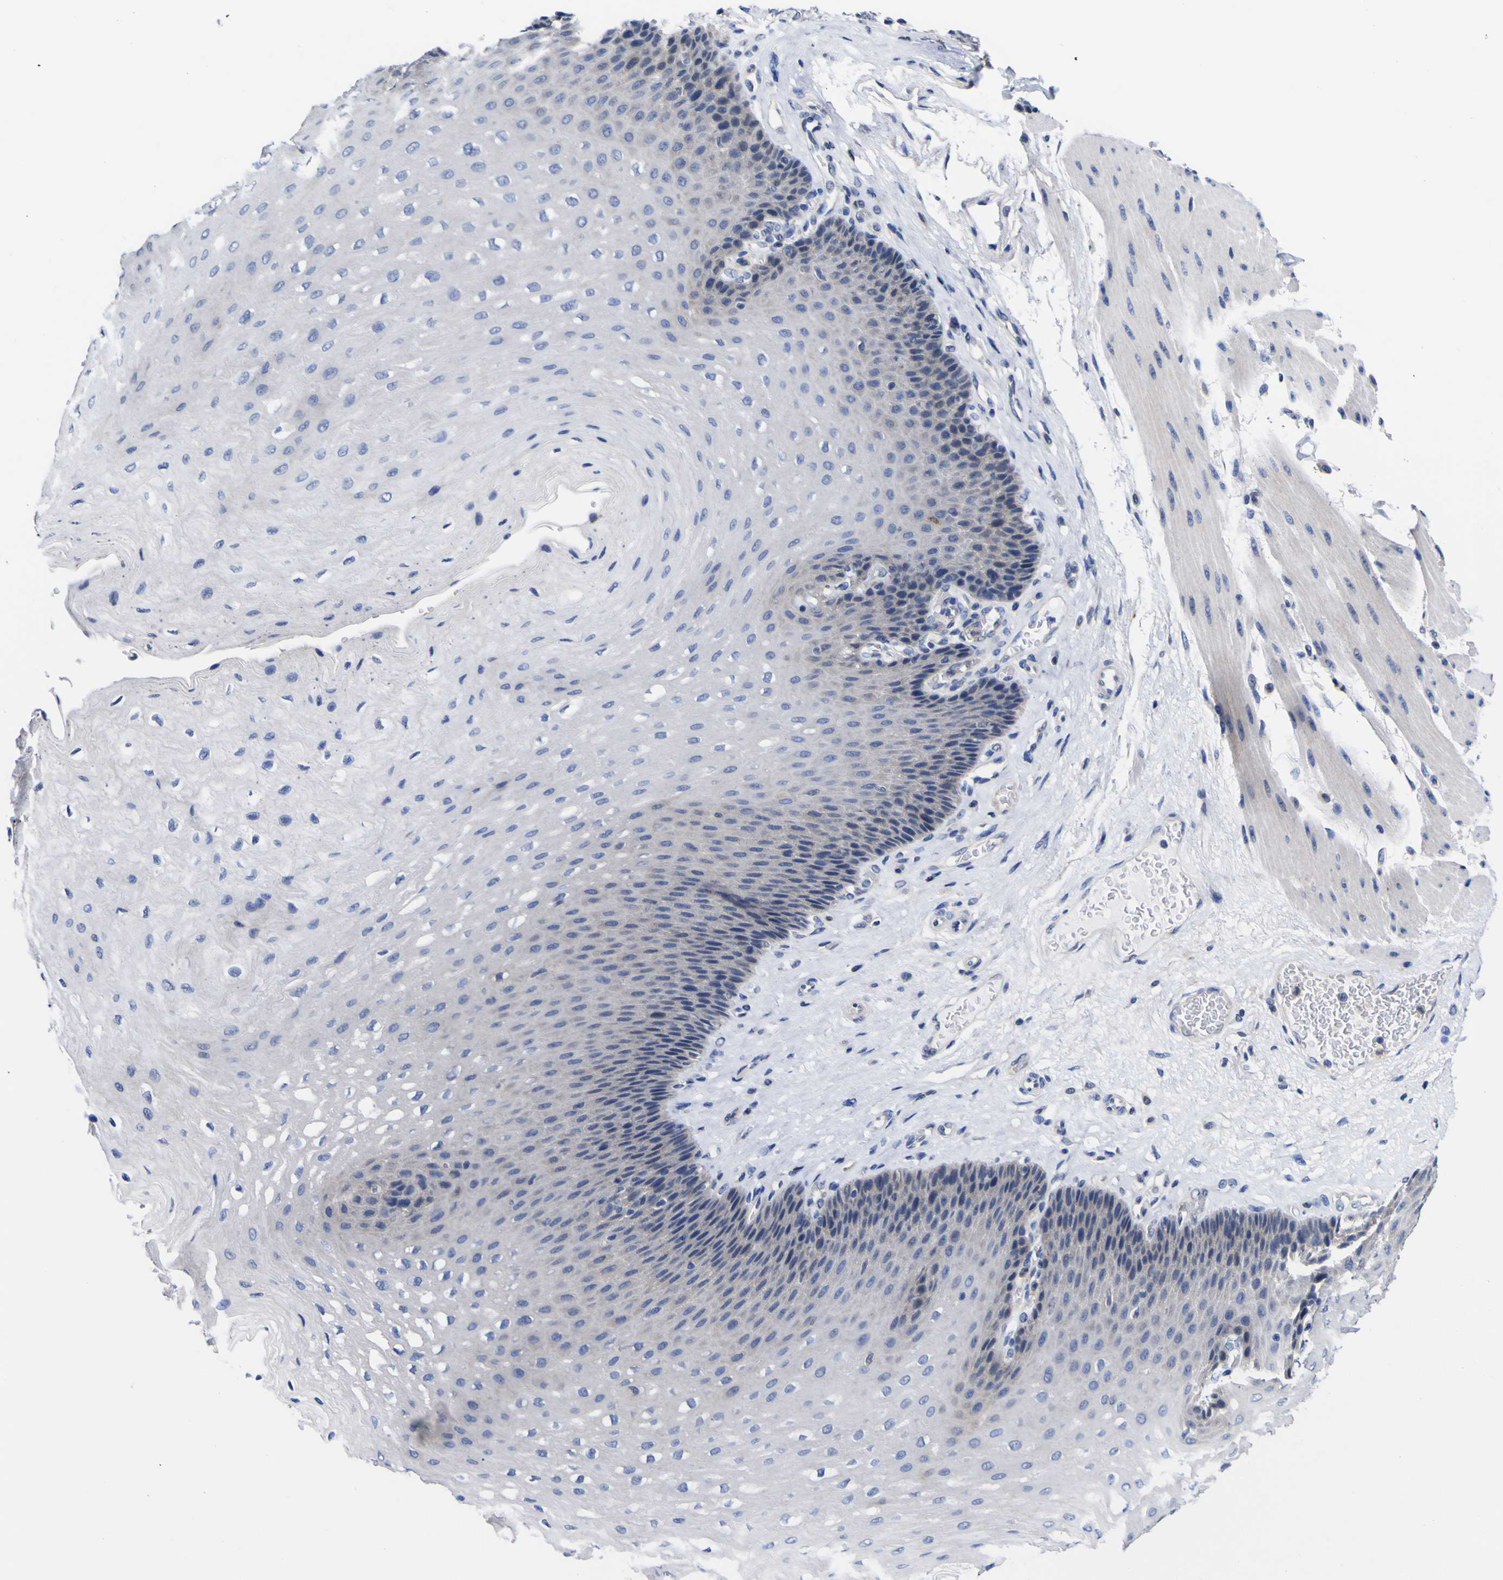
{"staining": {"intensity": "negative", "quantity": "none", "location": "none"}, "tissue": "esophagus", "cell_type": "Squamous epithelial cells", "image_type": "normal", "snomed": [{"axis": "morphology", "description": "Normal tissue, NOS"}, {"axis": "topography", "description": "Esophagus"}], "caption": "This is an immunohistochemistry (IHC) photomicrograph of benign esophagus. There is no positivity in squamous epithelial cells.", "gene": "CASP6", "patient": {"sex": "female", "age": 72}}